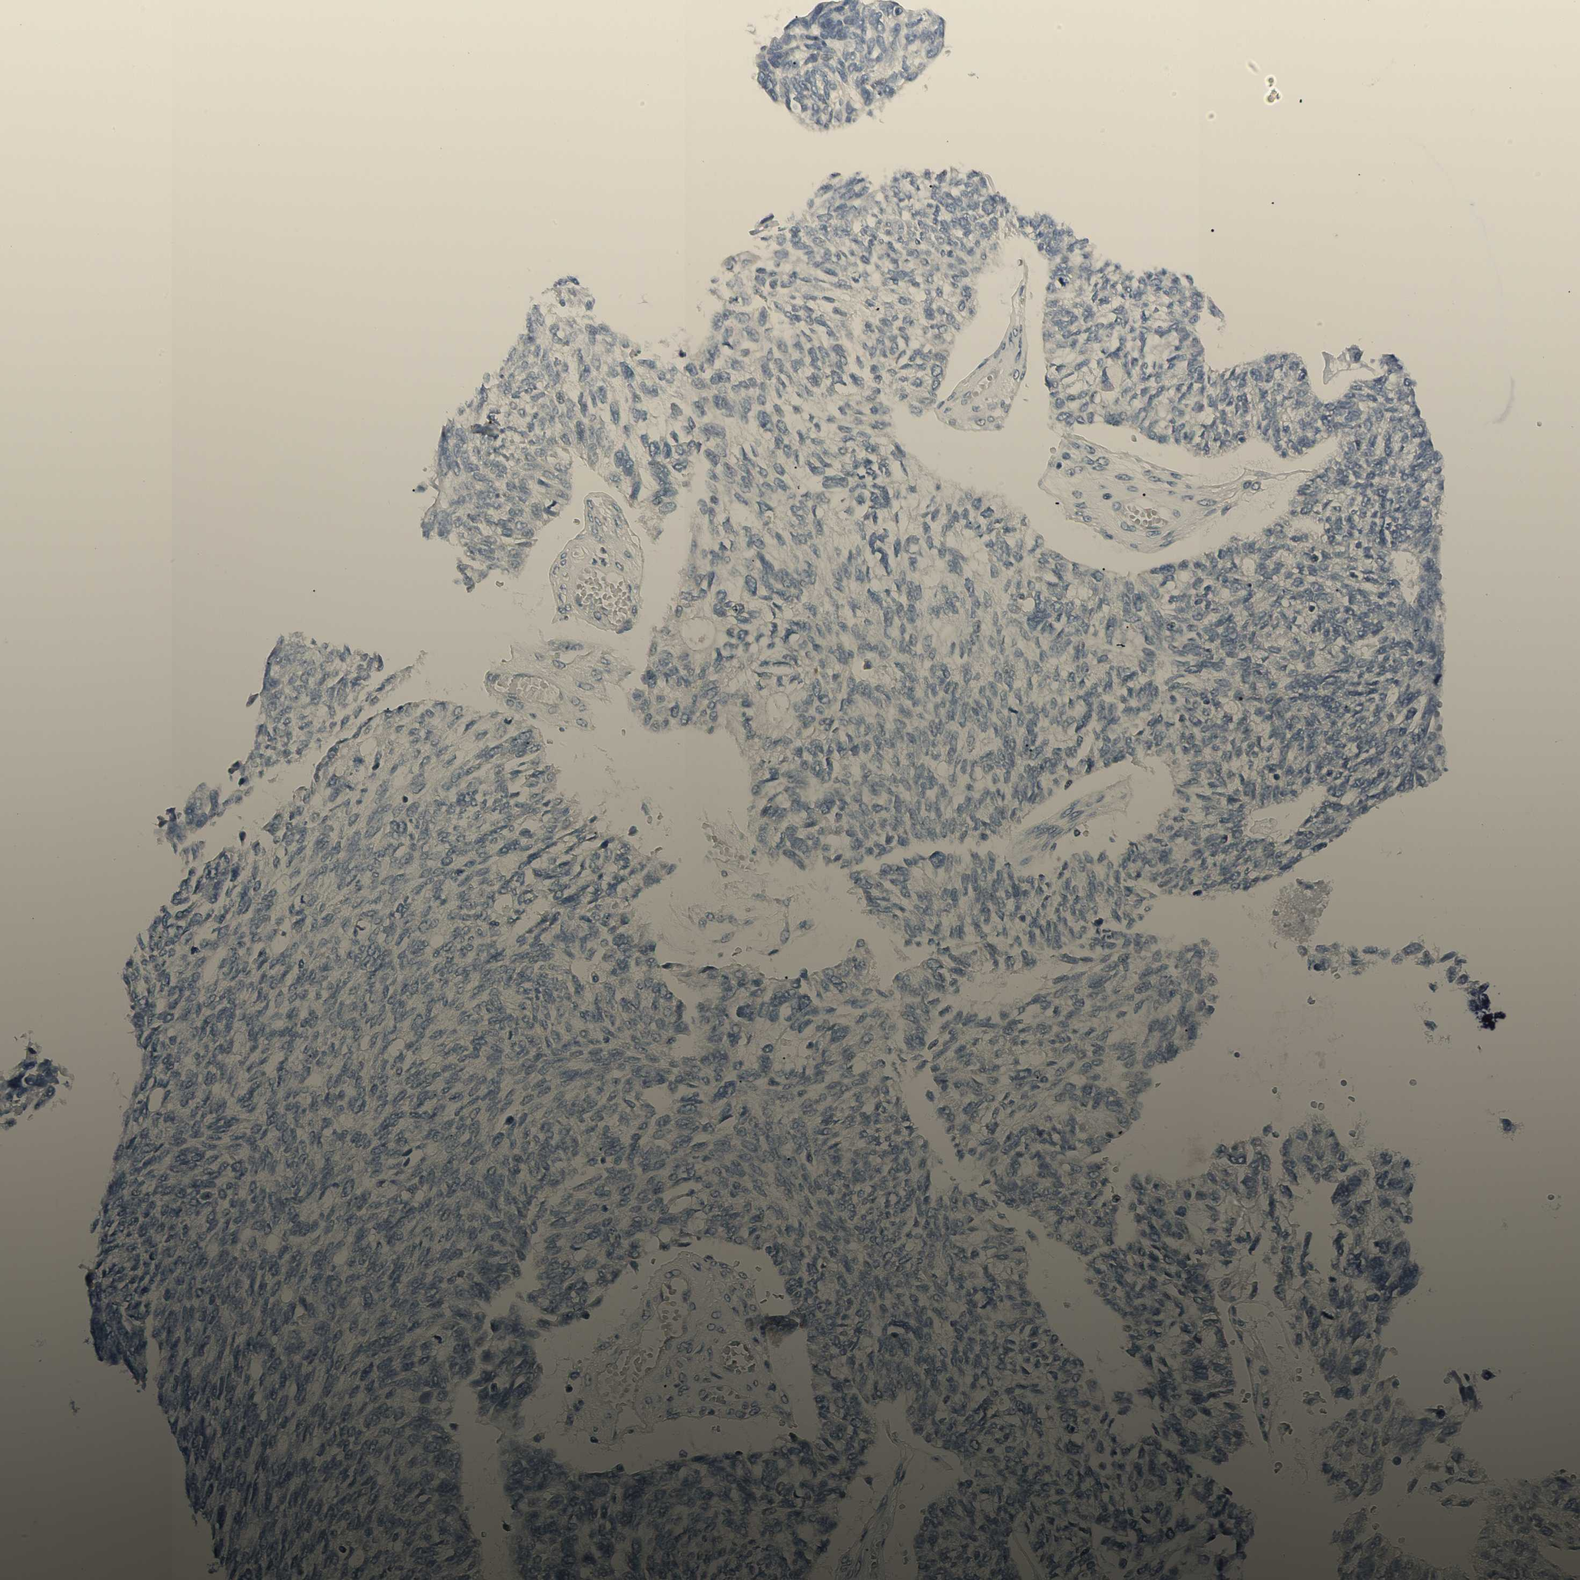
{"staining": {"intensity": "negative", "quantity": "none", "location": "none"}, "tissue": "ovarian cancer", "cell_type": "Tumor cells", "image_type": "cancer", "snomed": [{"axis": "morphology", "description": "Cystadenocarcinoma, serous, NOS"}, {"axis": "topography", "description": "Ovary"}], "caption": "This image is of serous cystadenocarcinoma (ovarian) stained with immunohistochemistry (IHC) to label a protein in brown with the nuclei are counter-stained blue. There is no staining in tumor cells. (Brightfield microscopy of DAB immunohistochemistry at high magnification).", "gene": "SLC6A15", "patient": {"sex": "female", "age": 79}}